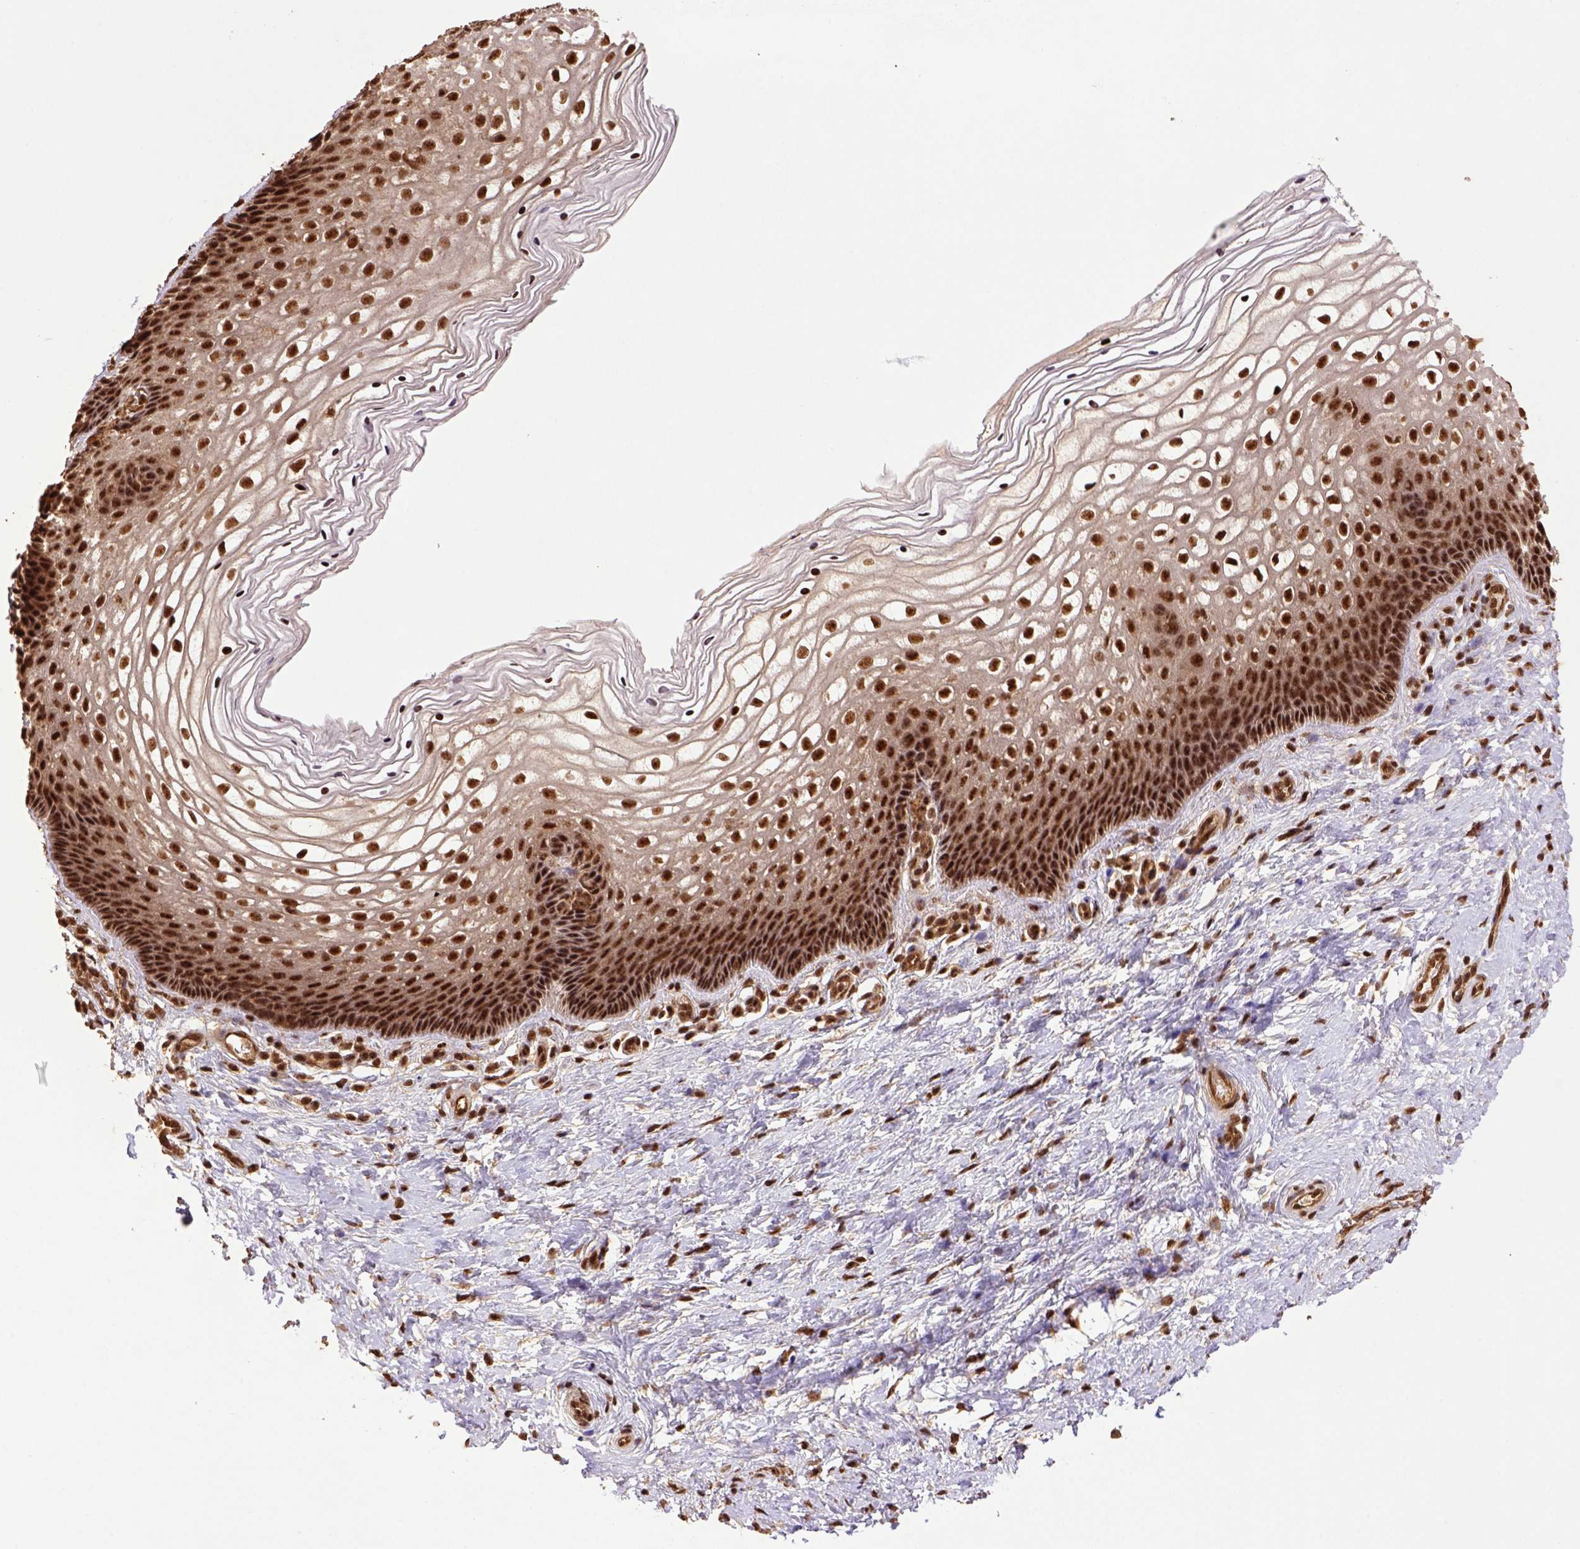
{"staining": {"intensity": "strong", "quantity": ">75%", "location": "nuclear"}, "tissue": "cervix", "cell_type": "Glandular cells", "image_type": "normal", "snomed": [{"axis": "morphology", "description": "Normal tissue, NOS"}, {"axis": "topography", "description": "Cervix"}], "caption": "Protein expression analysis of benign human cervix reveals strong nuclear staining in approximately >75% of glandular cells. Using DAB (3,3'-diaminobenzidine) (brown) and hematoxylin (blue) stains, captured at high magnification using brightfield microscopy.", "gene": "PPIG", "patient": {"sex": "female", "age": 34}}